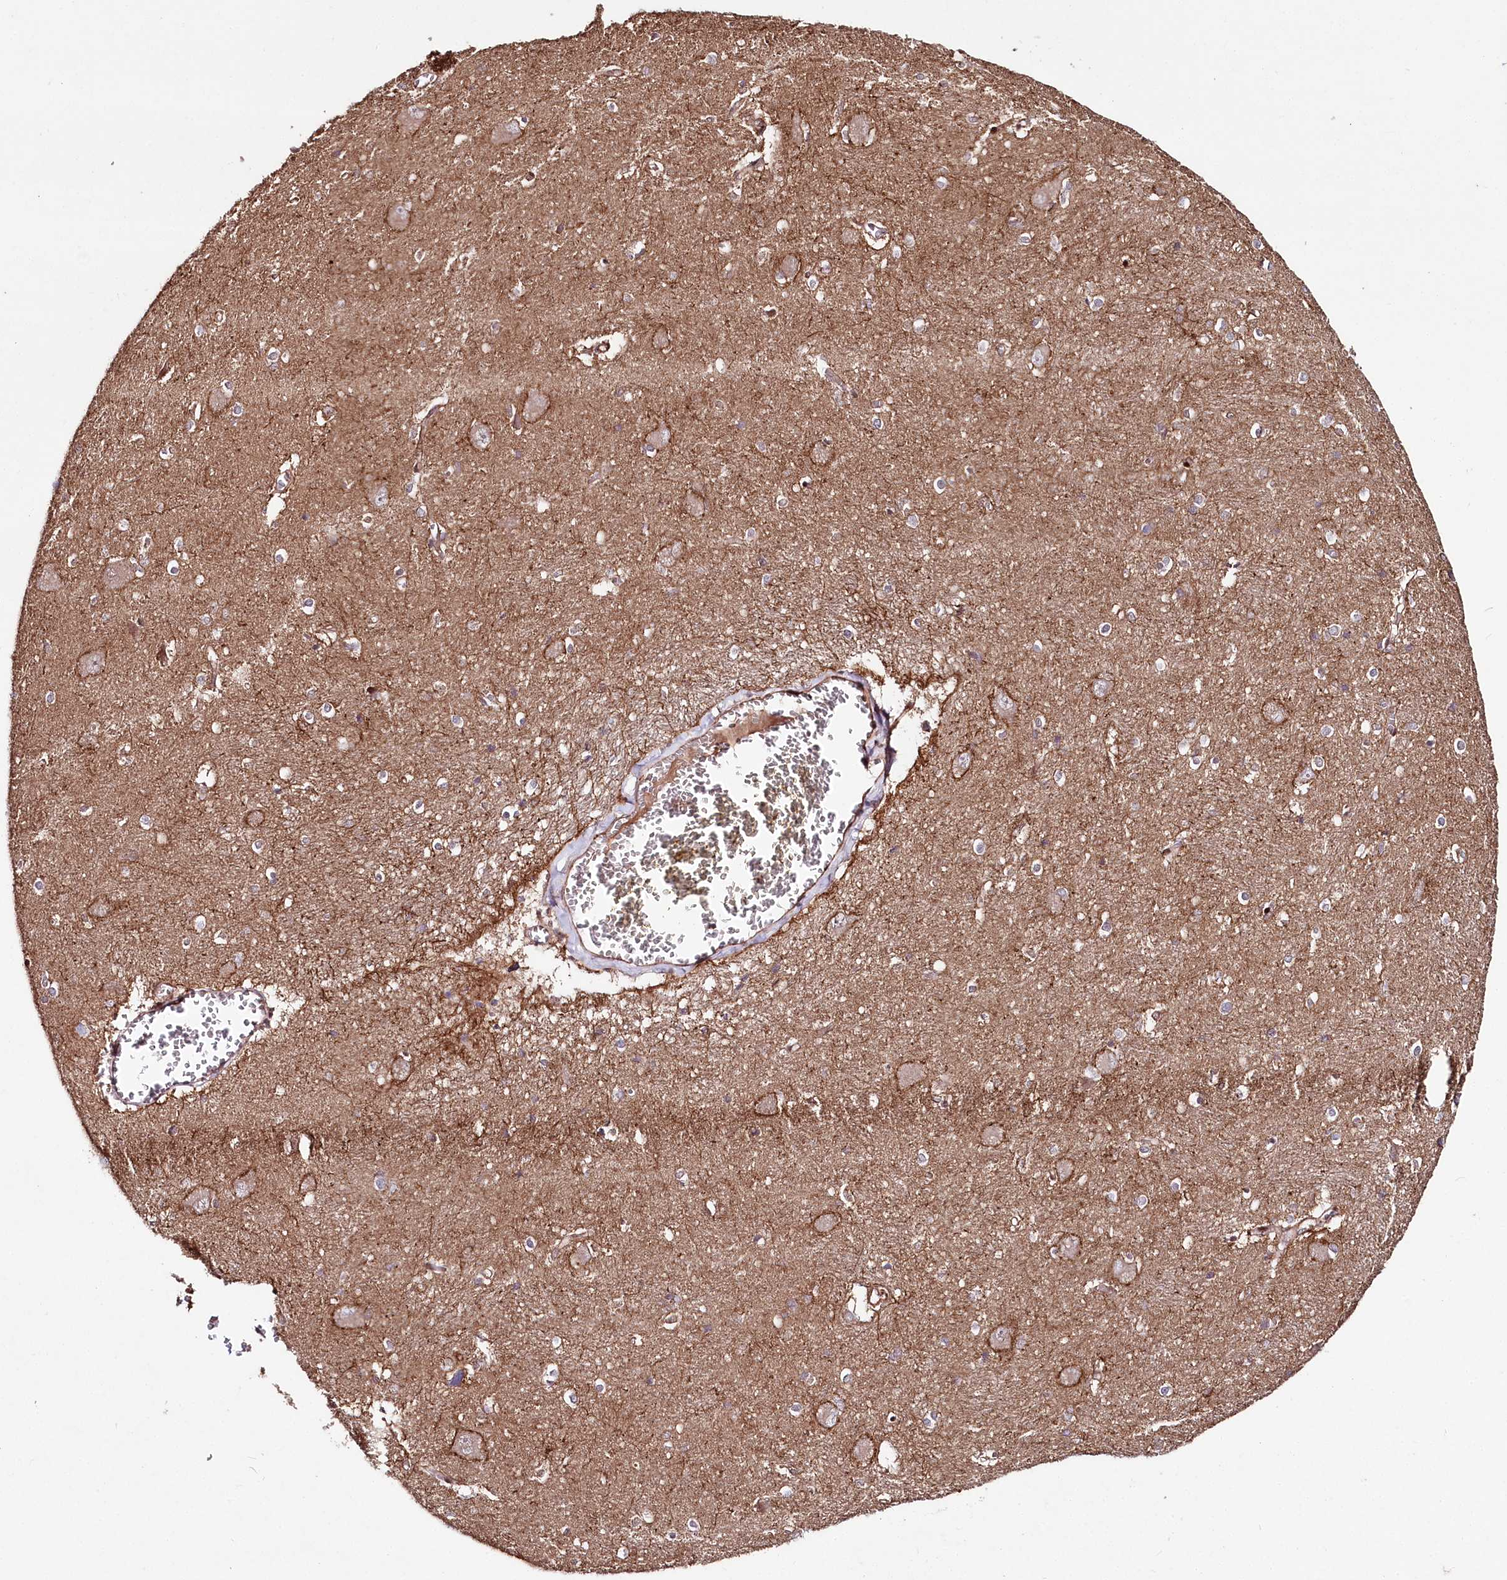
{"staining": {"intensity": "moderate", "quantity": "<25%", "location": "cytoplasmic/membranous"}, "tissue": "caudate", "cell_type": "Glial cells", "image_type": "normal", "snomed": [{"axis": "morphology", "description": "Normal tissue, NOS"}, {"axis": "topography", "description": "Lateral ventricle wall"}], "caption": "A photomicrograph showing moderate cytoplasmic/membranous positivity in approximately <25% of glial cells in normal caudate, as visualized by brown immunohistochemical staining.", "gene": "PHLDB1", "patient": {"sex": "male", "age": 37}}